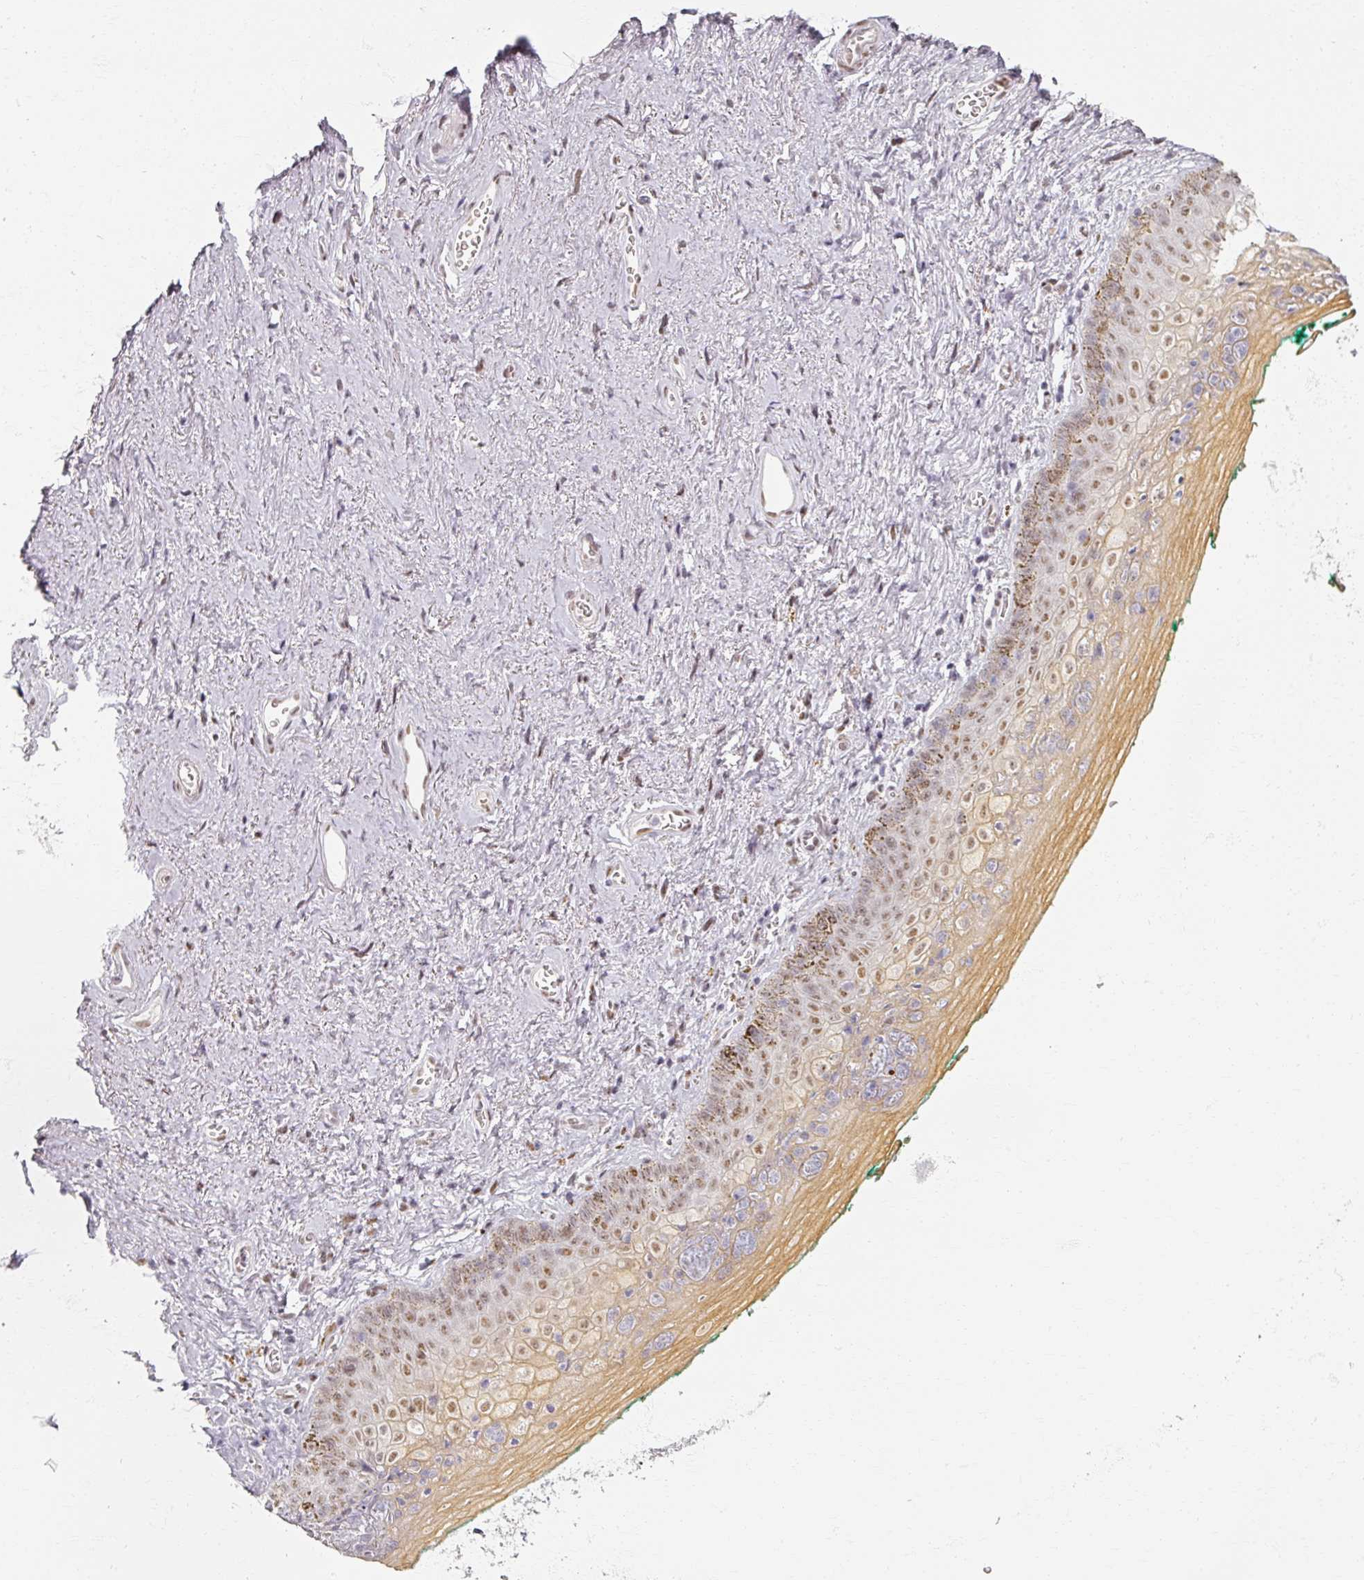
{"staining": {"intensity": "moderate", "quantity": ">75%", "location": "cytoplasmic/membranous,nuclear"}, "tissue": "vagina", "cell_type": "Squamous epithelial cells", "image_type": "normal", "snomed": [{"axis": "morphology", "description": "Normal tissue, NOS"}, {"axis": "topography", "description": "Vulva"}, {"axis": "topography", "description": "Vagina"}, {"axis": "topography", "description": "Peripheral nerve tissue"}], "caption": "Immunohistochemical staining of normal human vagina demonstrates >75% levels of moderate cytoplasmic/membranous,nuclear protein staining in about >75% of squamous epithelial cells. (Brightfield microscopy of DAB IHC at high magnification).", "gene": "RIPOR3", "patient": {"sex": "female", "age": 66}}